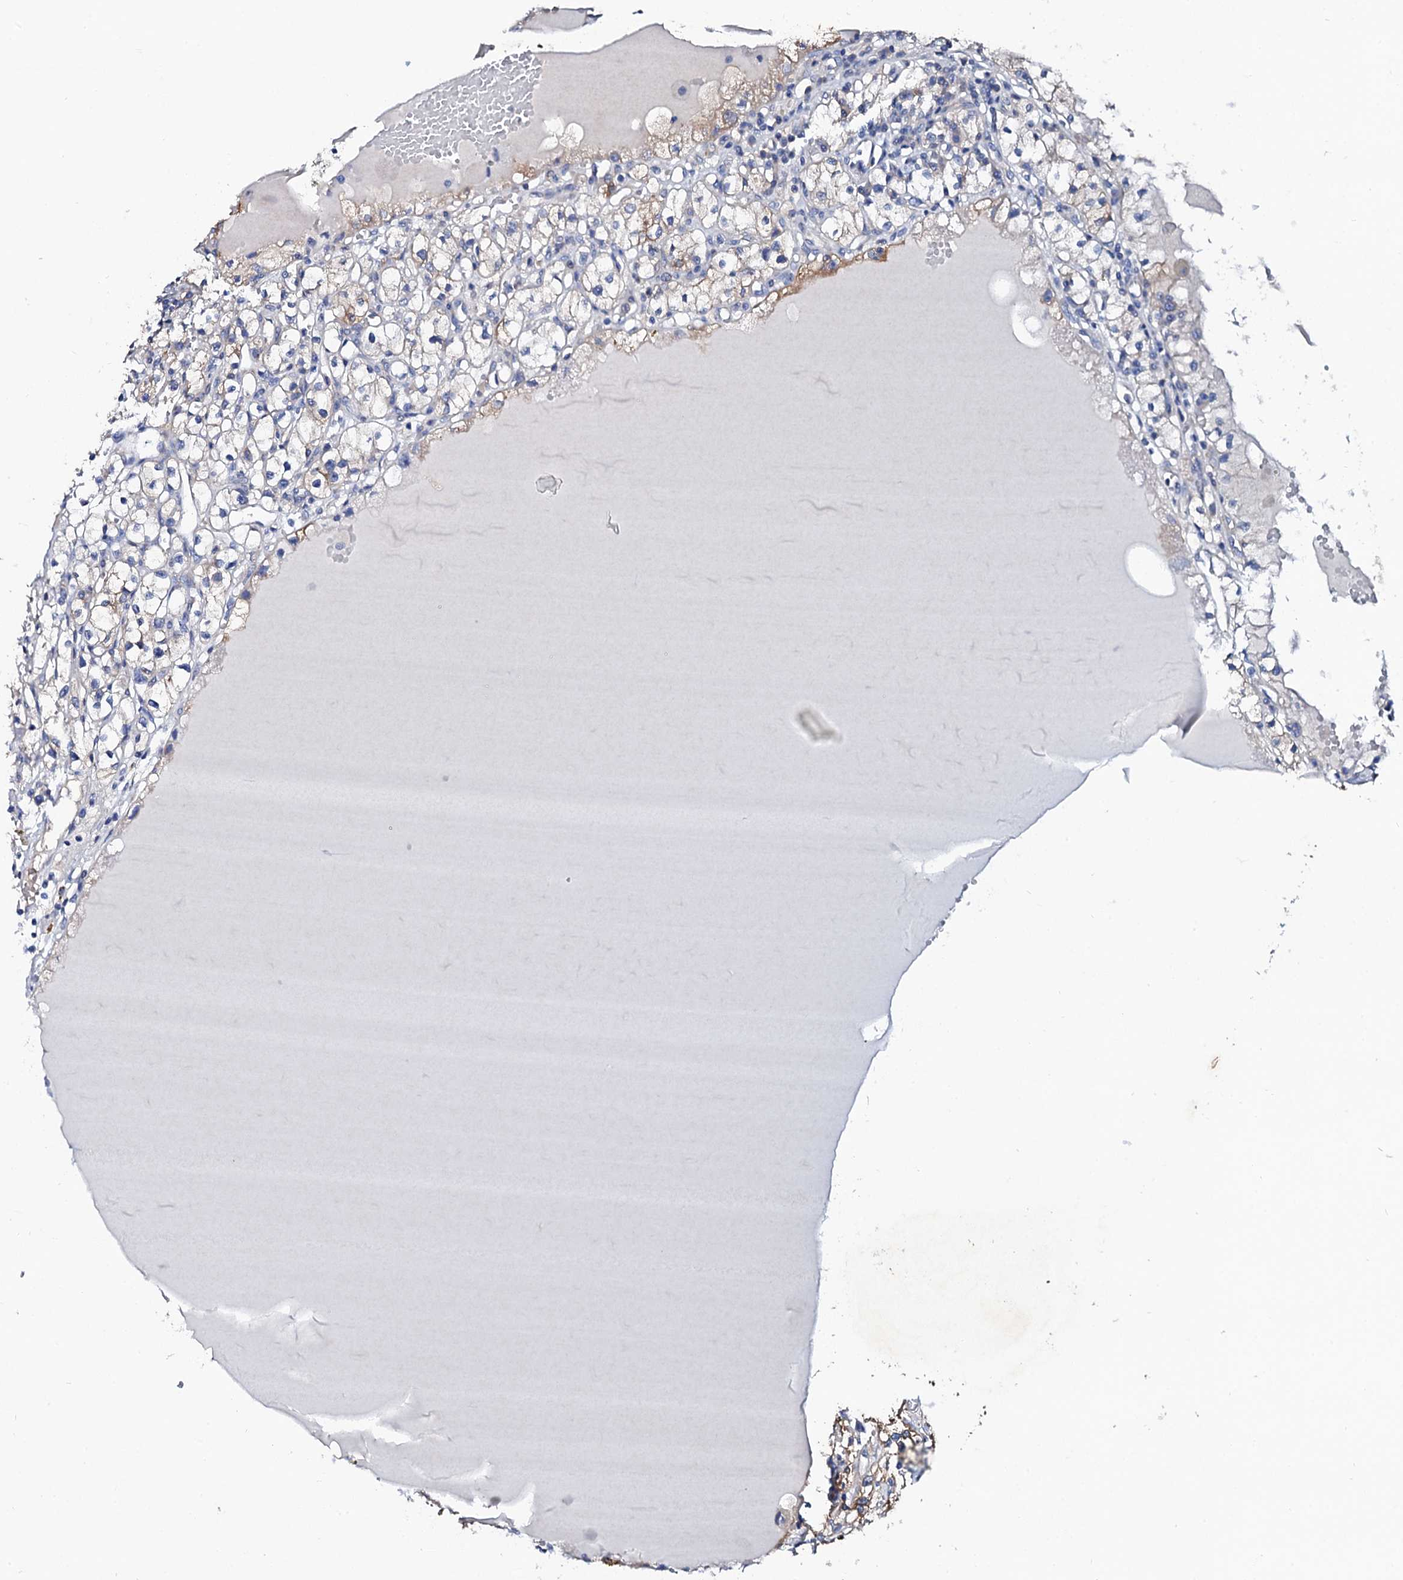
{"staining": {"intensity": "moderate", "quantity": "<25%", "location": "cytoplasmic/membranous"}, "tissue": "renal cancer", "cell_type": "Tumor cells", "image_type": "cancer", "snomed": [{"axis": "morphology", "description": "Adenocarcinoma, NOS"}, {"axis": "topography", "description": "Kidney"}], "caption": "IHC histopathology image of adenocarcinoma (renal) stained for a protein (brown), which displays low levels of moderate cytoplasmic/membranous expression in approximately <25% of tumor cells.", "gene": "GLB1L3", "patient": {"sex": "male", "age": 56}}